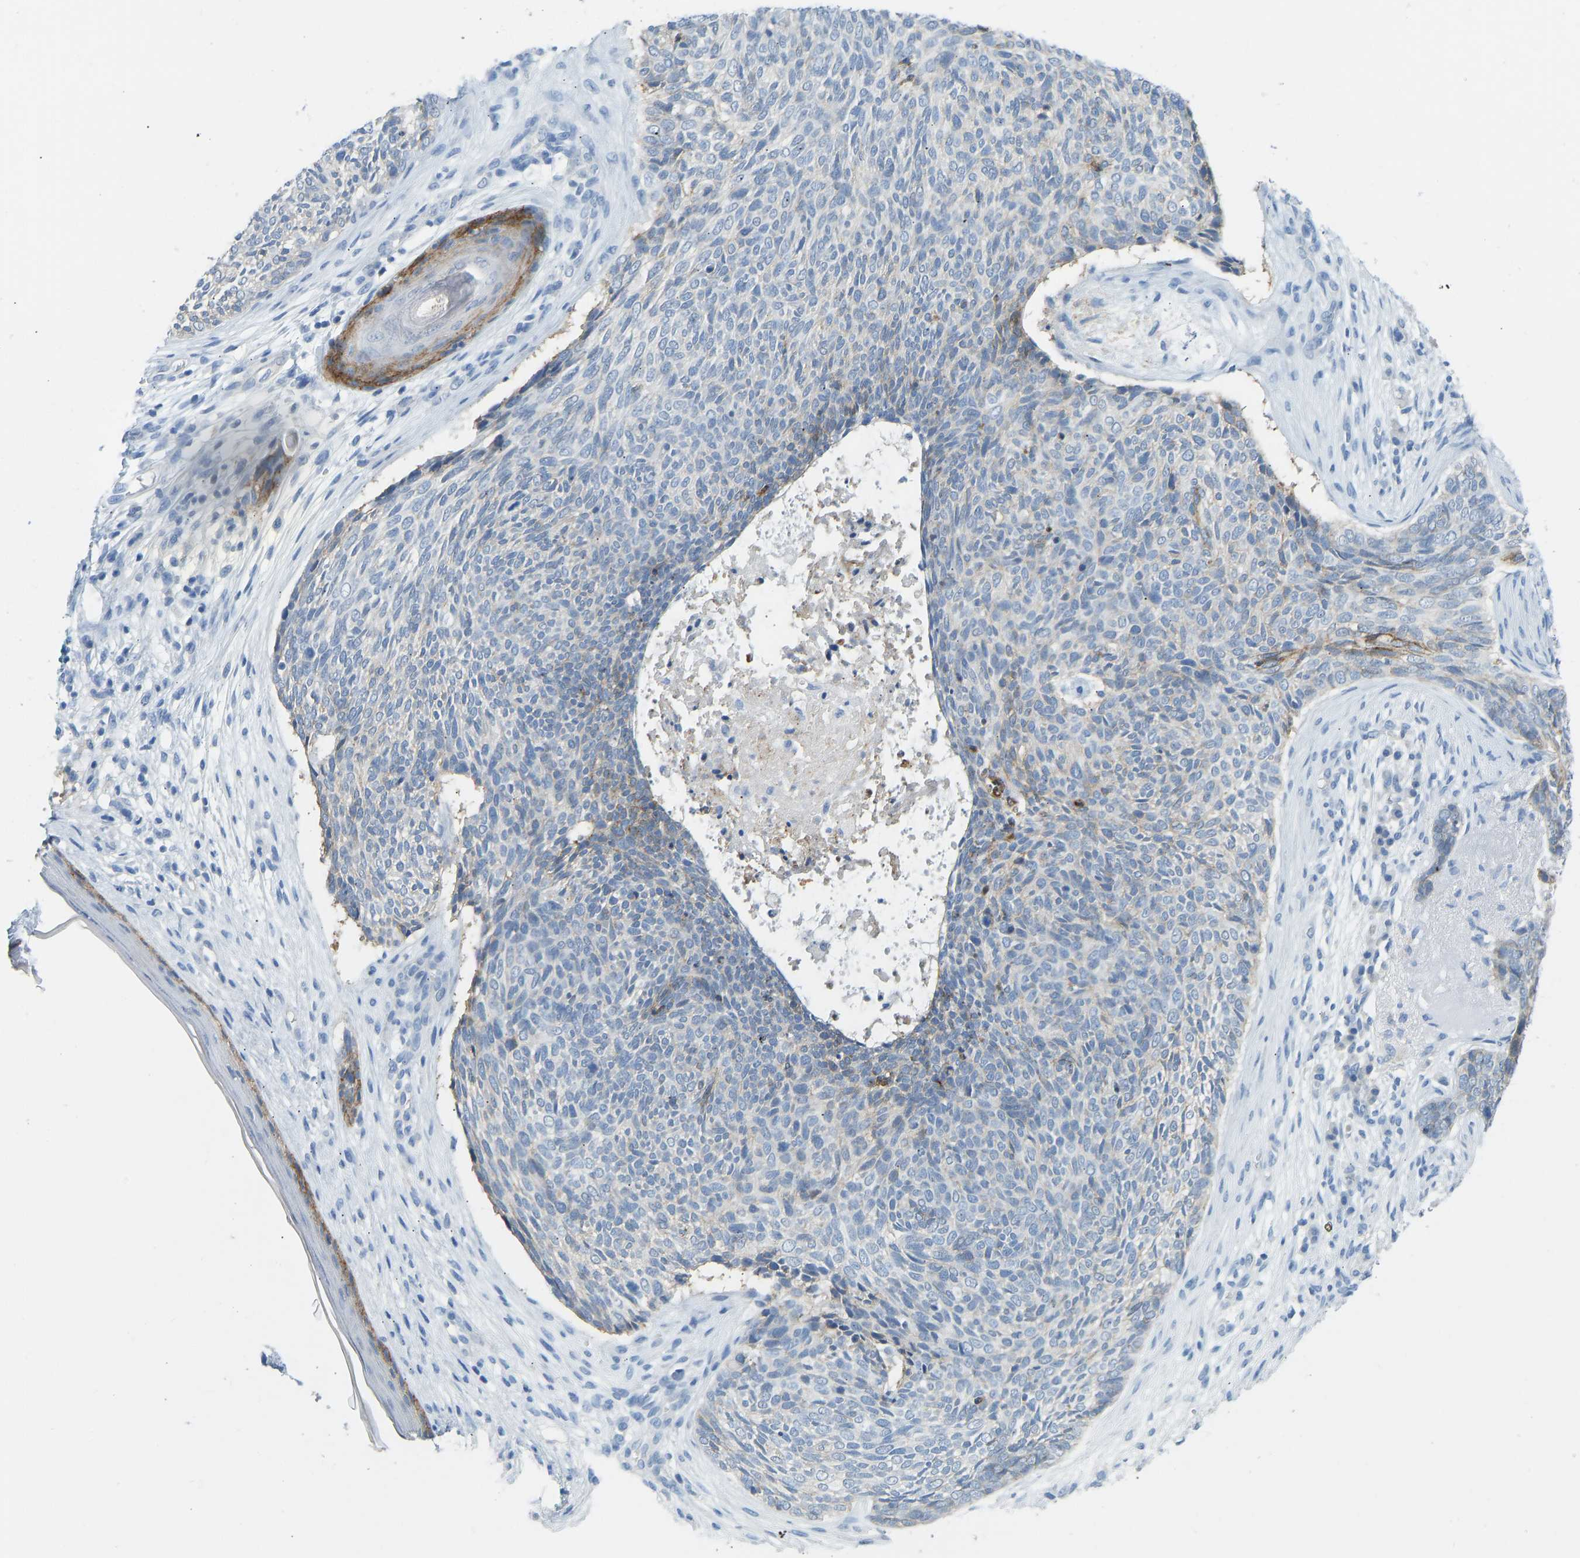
{"staining": {"intensity": "moderate", "quantity": "<25%", "location": "cytoplasmic/membranous"}, "tissue": "skin cancer", "cell_type": "Tumor cells", "image_type": "cancer", "snomed": [{"axis": "morphology", "description": "Basal cell carcinoma"}, {"axis": "topography", "description": "Skin"}], "caption": "DAB (3,3'-diaminobenzidine) immunohistochemical staining of skin cancer (basal cell carcinoma) exhibits moderate cytoplasmic/membranous protein positivity in approximately <25% of tumor cells.", "gene": "ATP1A1", "patient": {"sex": "female", "age": 84}}